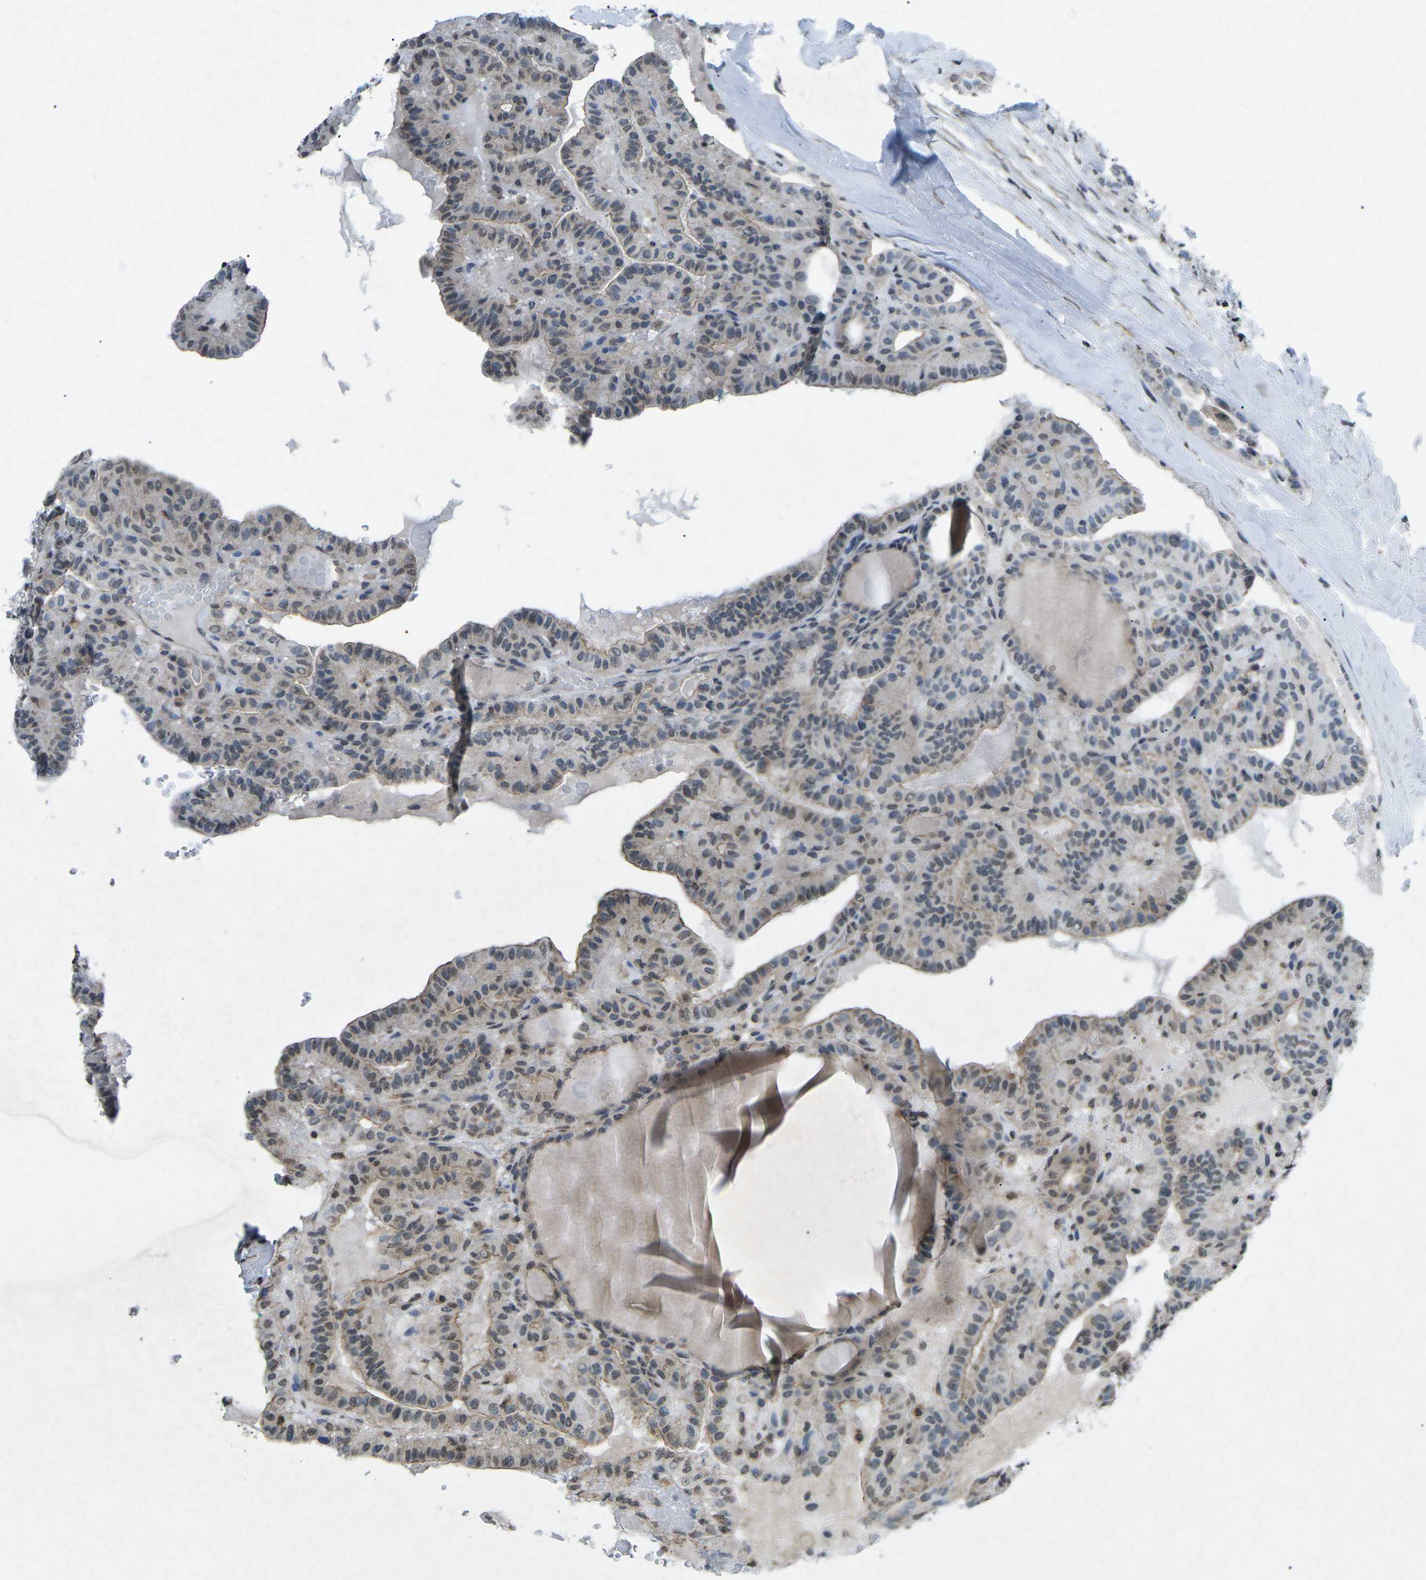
{"staining": {"intensity": "weak", "quantity": "25%-75%", "location": "cytoplasmic/membranous,nuclear"}, "tissue": "thyroid cancer", "cell_type": "Tumor cells", "image_type": "cancer", "snomed": [{"axis": "morphology", "description": "Papillary adenocarcinoma, NOS"}, {"axis": "topography", "description": "Thyroid gland"}], "caption": "An IHC photomicrograph of neoplastic tissue is shown. Protein staining in brown shows weak cytoplasmic/membranous and nuclear positivity in thyroid papillary adenocarcinoma within tumor cells.", "gene": "TFR2", "patient": {"sex": "male", "age": 77}}